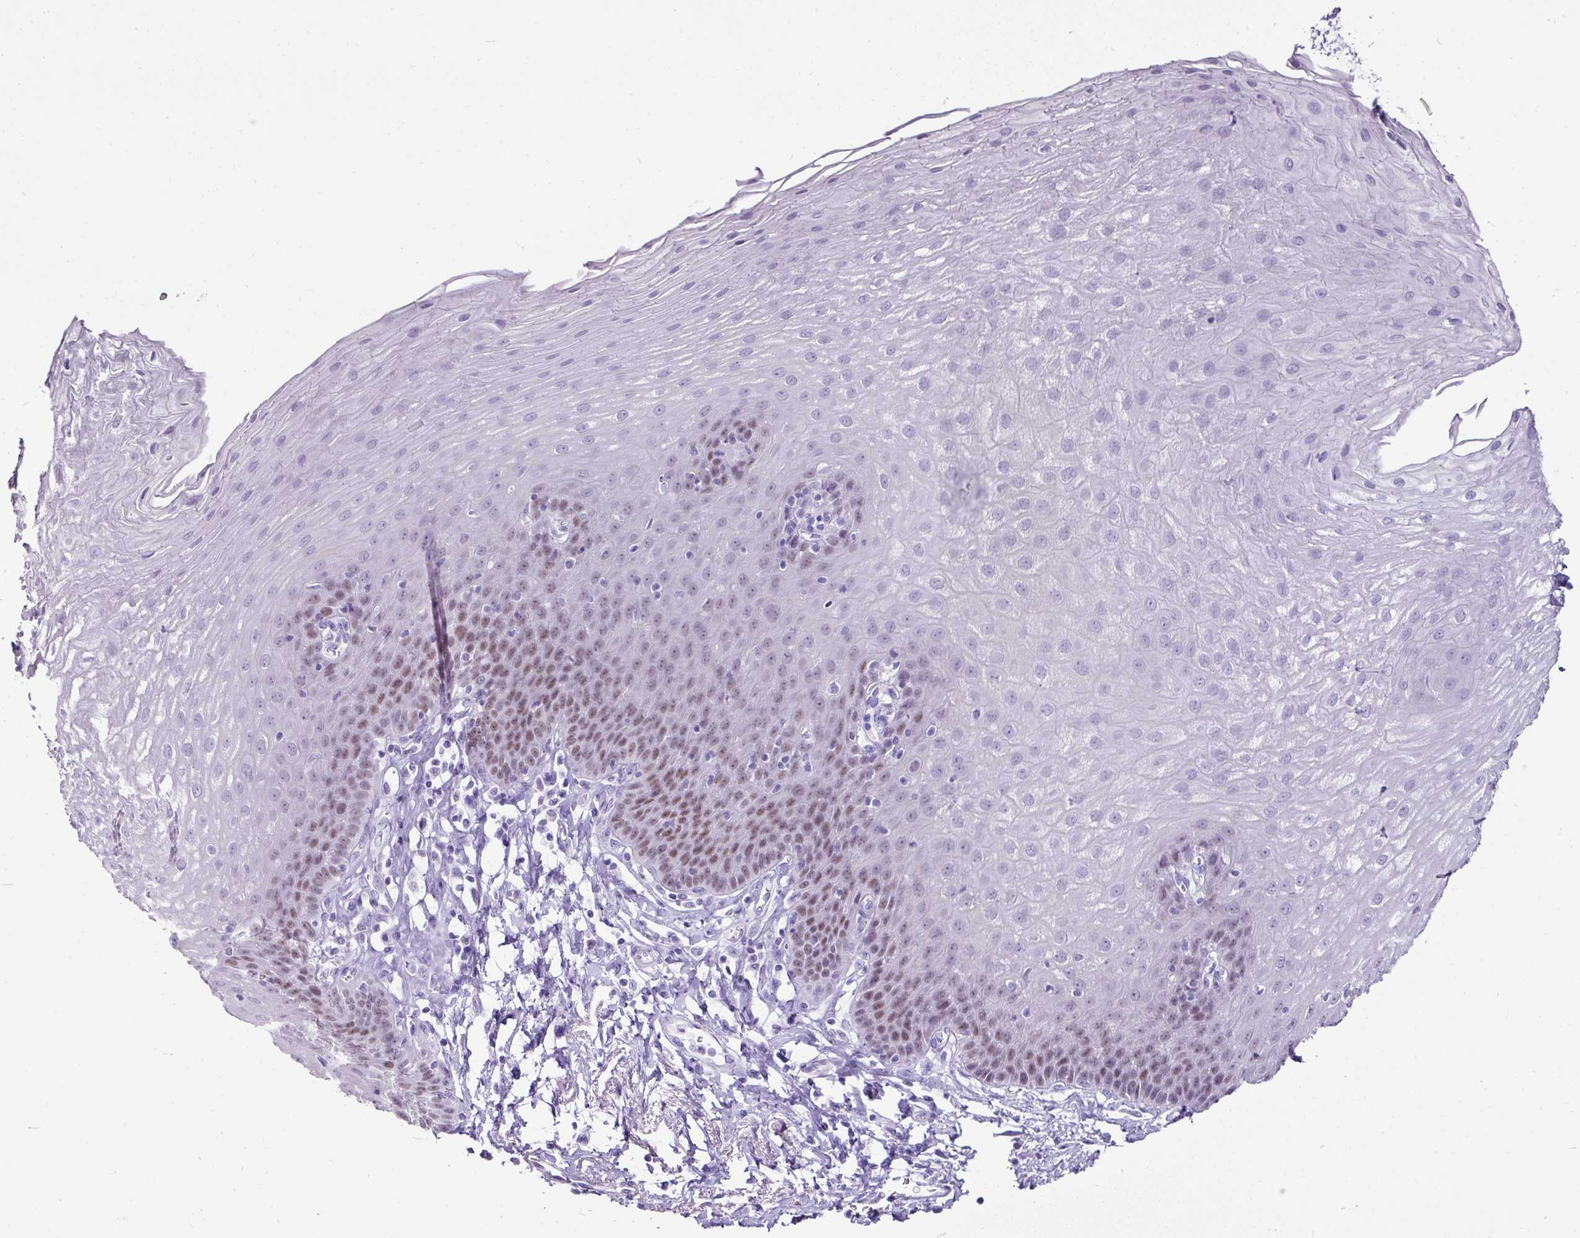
{"staining": {"intensity": "moderate", "quantity": "25%-75%", "location": "nuclear"}, "tissue": "esophagus", "cell_type": "Squamous epithelial cells", "image_type": "normal", "snomed": [{"axis": "morphology", "description": "Normal tissue, NOS"}, {"axis": "topography", "description": "Esophagus"}], "caption": "This micrograph demonstrates unremarkable esophagus stained with IHC to label a protein in brown. The nuclear of squamous epithelial cells show moderate positivity for the protein. Nuclei are counter-stained blue.", "gene": "BCL11A", "patient": {"sex": "female", "age": 81}}